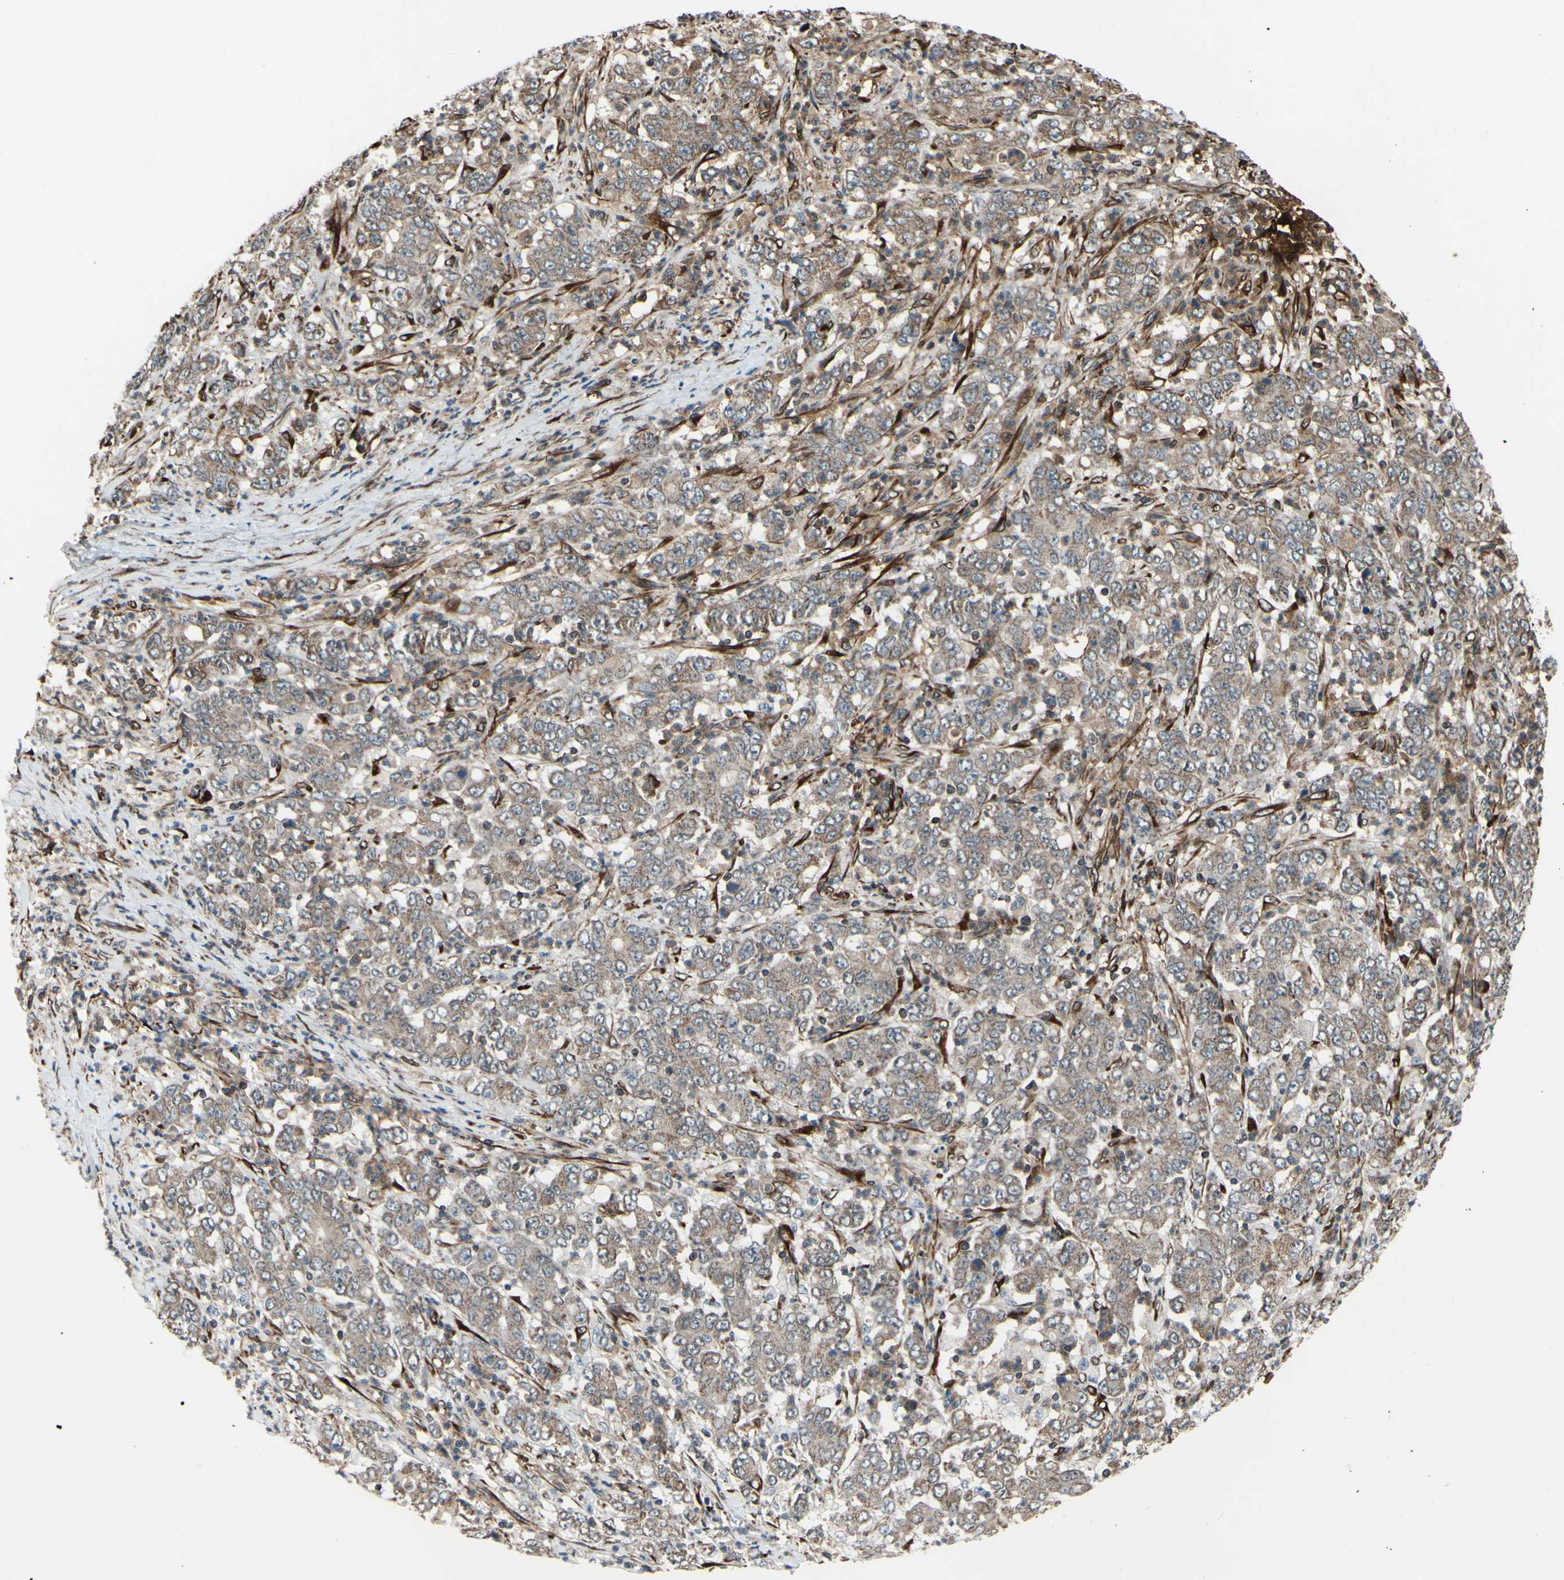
{"staining": {"intensity": "weak", "quantity": ">75%", "location": "cytoplasmic/membranous"}, "tissue": "stomach cancer", "cell_type": "Tumor cells", "image_type": "cancer", "snomed": [{"axis": "morphology", "description": "Adenocarcinoma, NOS"}, {"axis": "topography", "description": "Stomach, lower"}], "caption": "Weak cytoplasmic/membranous positivity is appreciated in approximately >75% of tumor cells in stomach cancer.", "gene": "PRAF2", "patient": {"sex": "female", "age": 71}}